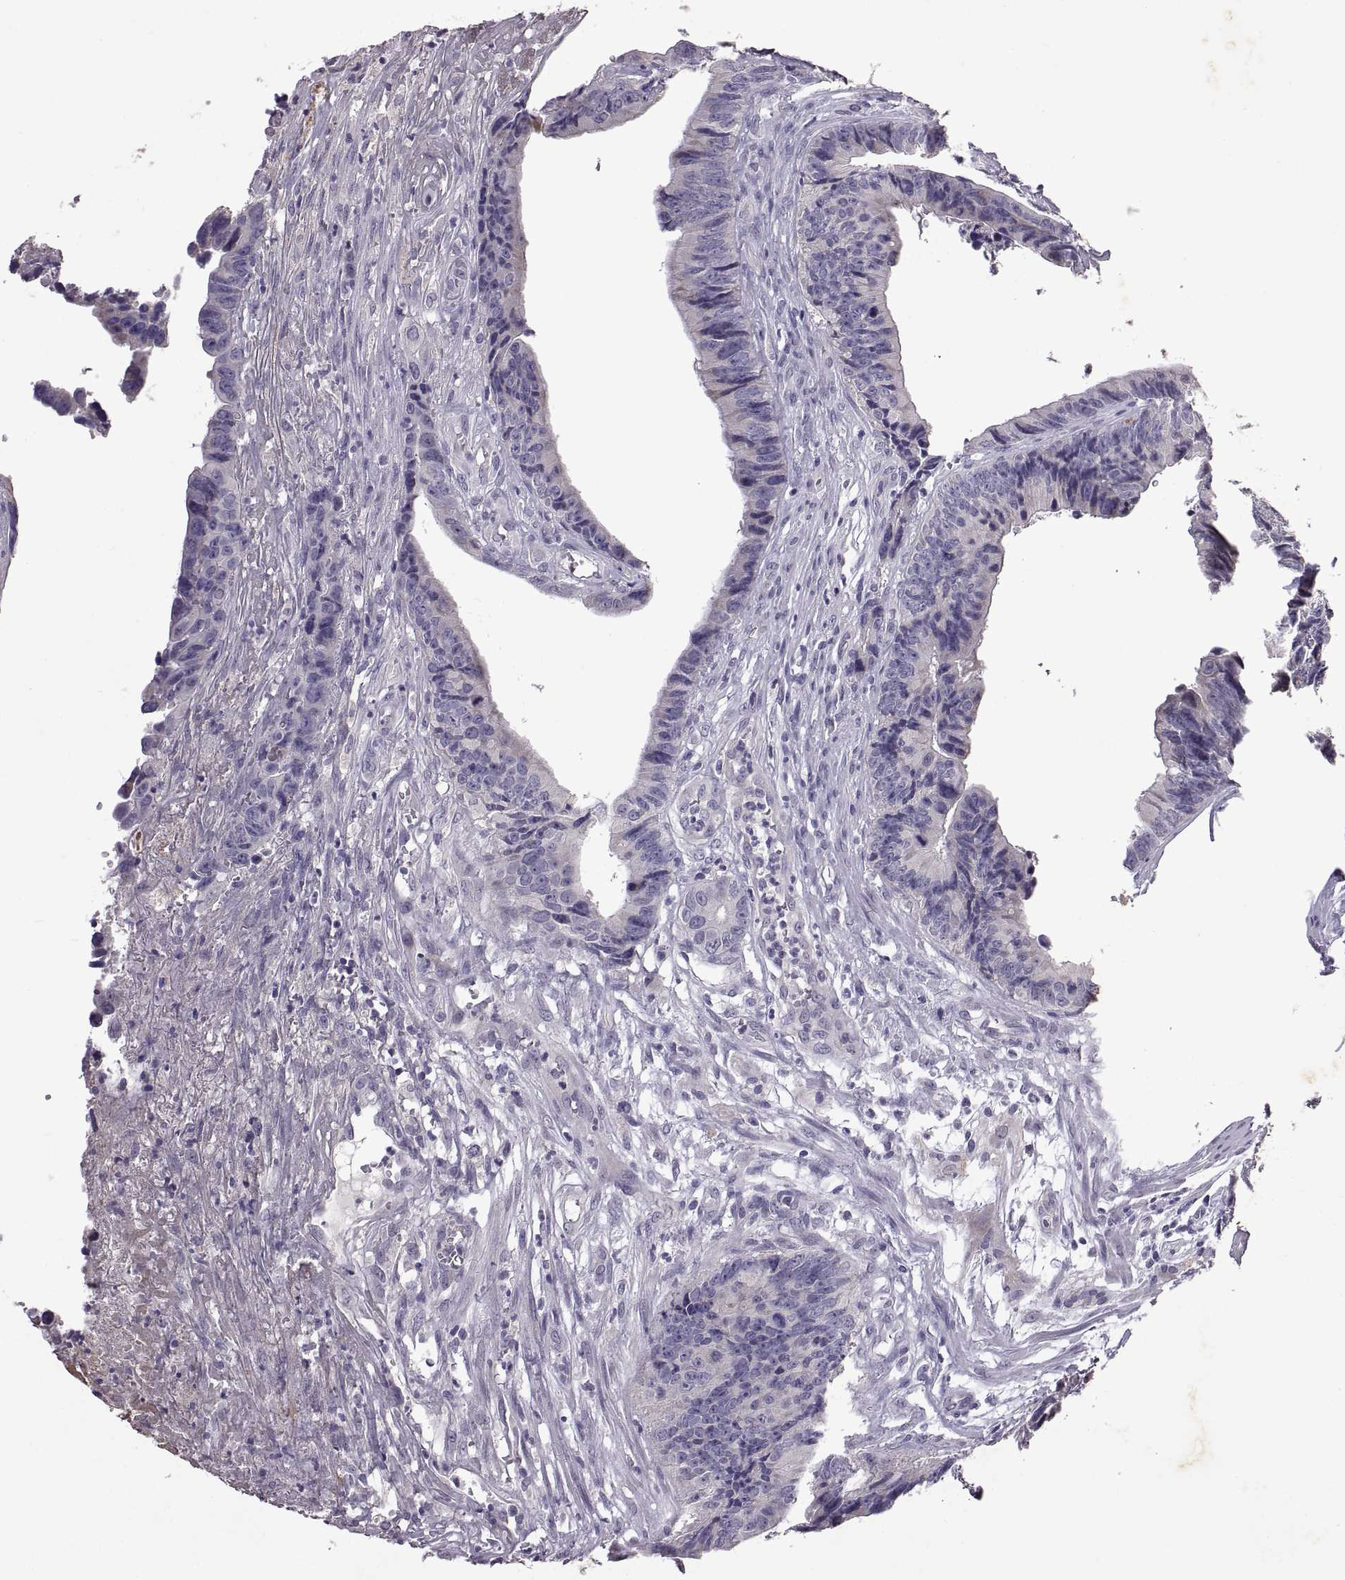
{"staining": {"intensity": "negative", "quantity": "none", "location": "none"}, "tissue": "colorectal cancer", "cell_type": "Tumor cells", "image_type": "cancer", "snomed": [{"axis": "morphology", "description": "Adenocarcinoma, NOS"}, {"axis": "topography", "description": "Colon"}], "caption": "Immunohistochemistry micrograph of neoplastic tissue: colorectal cancer (adenocarcinoma) stained with DAB (3,3'-diaminobenzidine) reveals no significant protein positivity in tumor cells.", "gene": "DEFB136", "patient": {"sex": "female", "age": 87}}